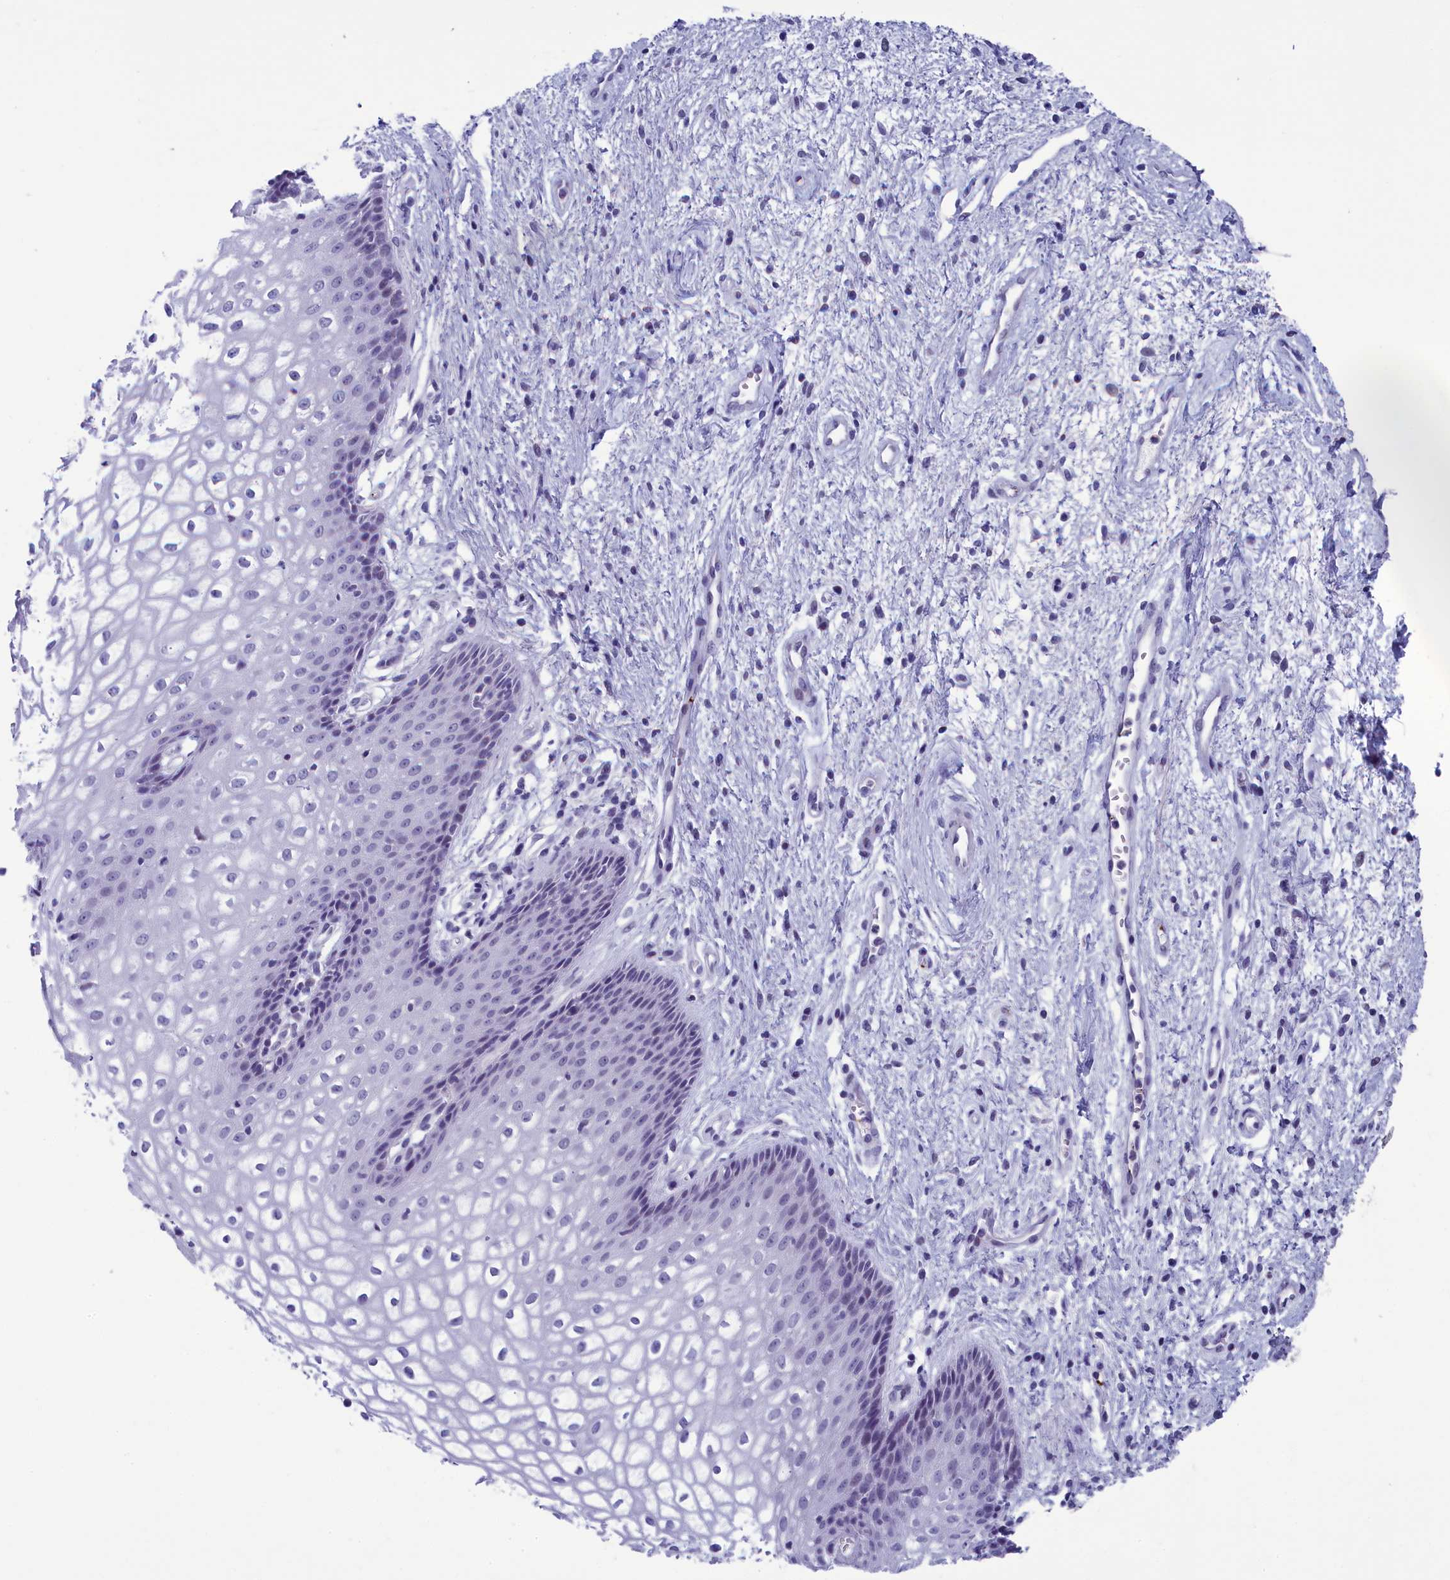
{"staining": {"intensity": "negative", "quantity": "none", "location": "none"}, "tissue": "vagina", "cell_type": "Squamous epithelial cells", "image_type": "normal", "snomed": [{"axis": "morphology", "description": "Normal tissue, NOS"}, {"axis": "topography", "description": "Vagina"}], "caption": "DAB (3,3'-diaminobenzidine) immunohistochemical staining of normal human vagina exhibits no significant expression in squamous epithelial cells.", "gene": "AIFM2", "patient": {"sex": "female", "age": 34}}